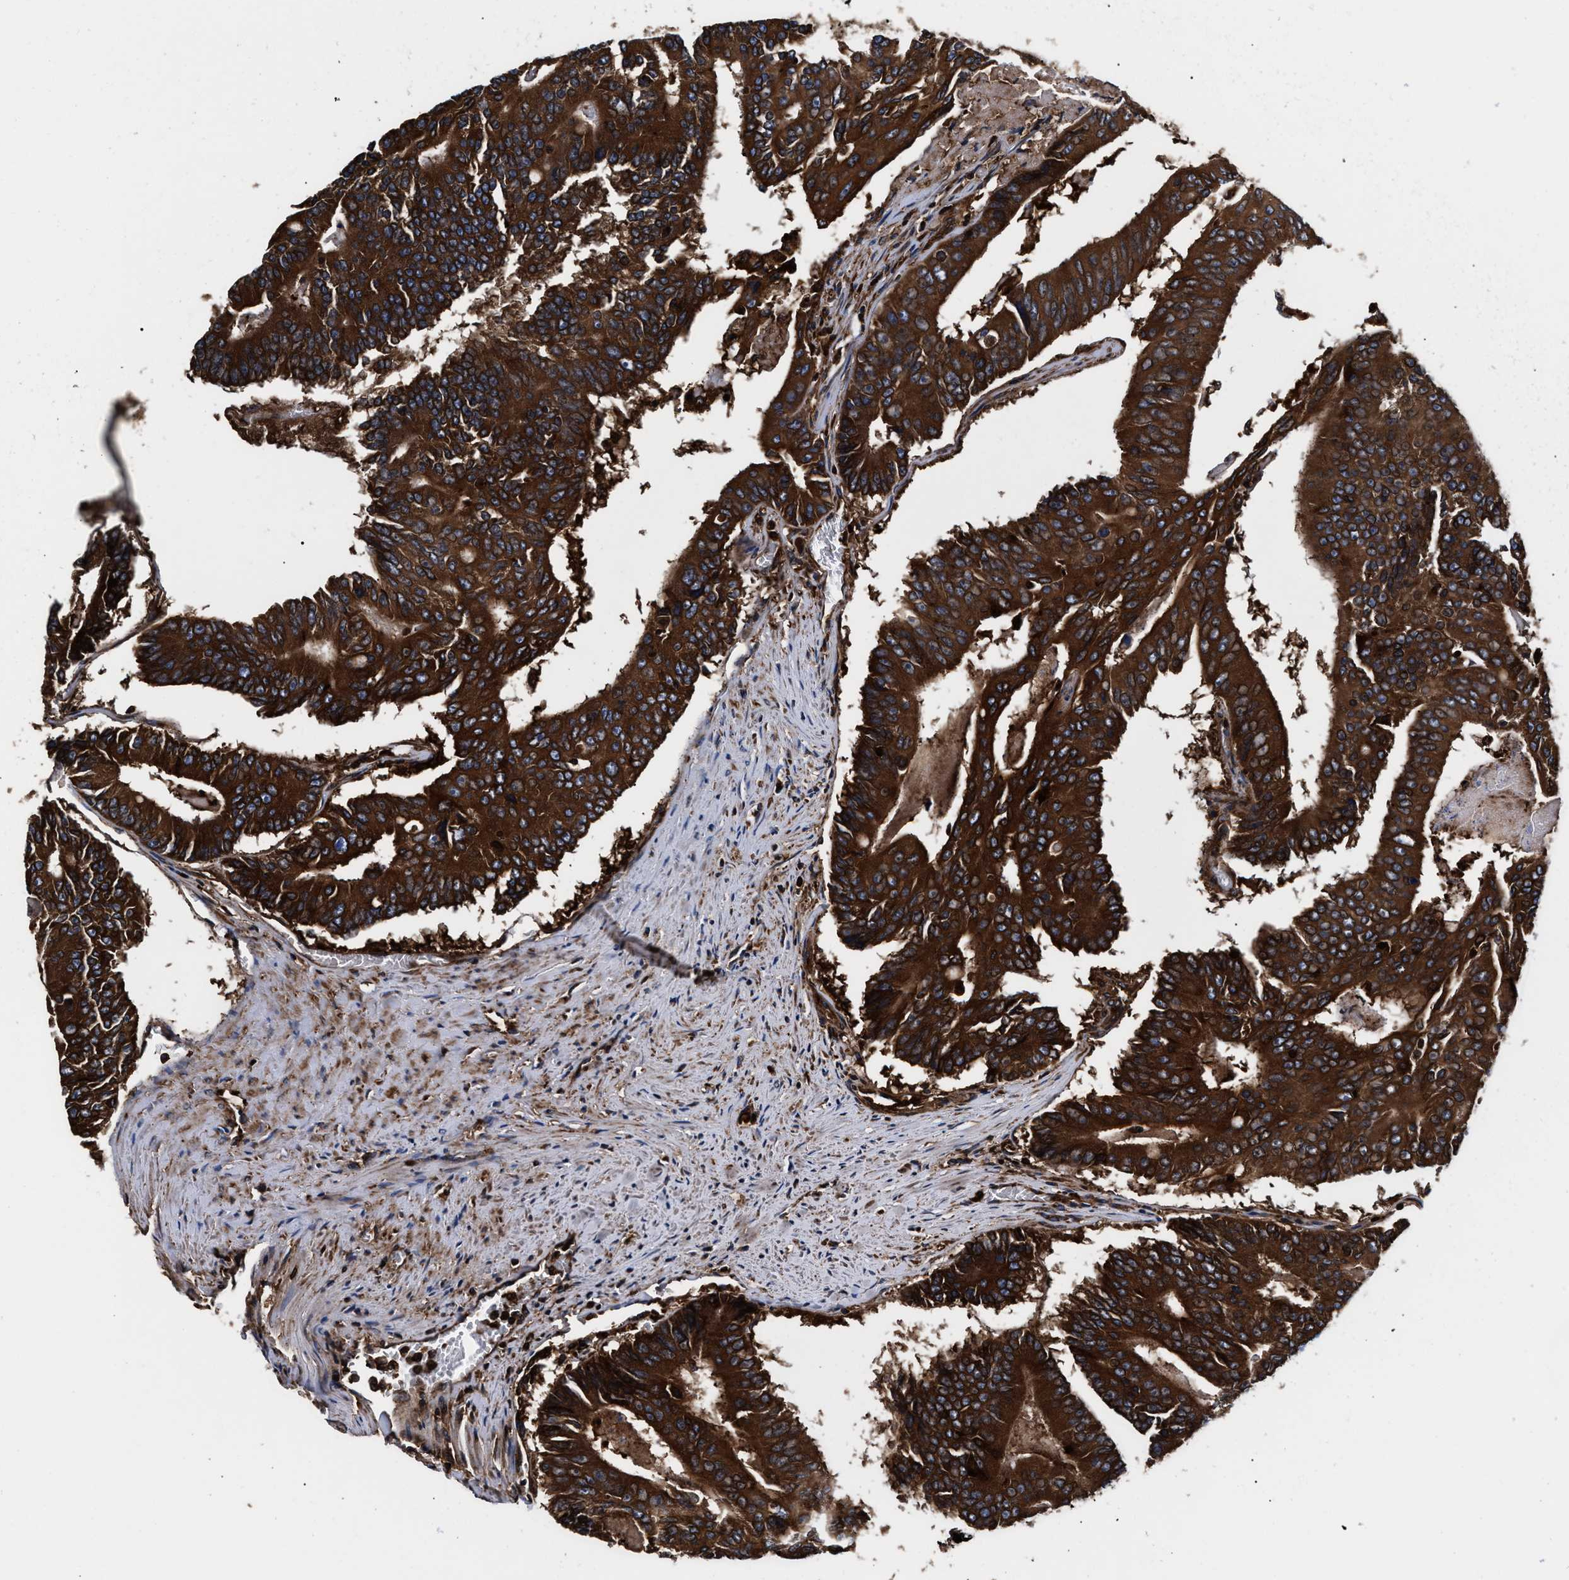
{"staining": {"intensity": "strong", "quantity": ">75%", "location": "cytoplasmic/membranous"}, "tissue": "colorectal cancer", "cell_type": "Tumor cells", "image_type": "cancer", "snomed": [{"axis": "morphology", "description": "Adenocarcinoma, NOS"}, {"axis": "topography", "description": "Colon"}], "caption": "The micrograph exhibits staining of colorectal adenocarcinoma, revealing strong cytoplasmic/membranous protein expression (brown color) within tumor cells.", "gene": "KYAT1", "patient": {"sex": "male", "age": 87}}